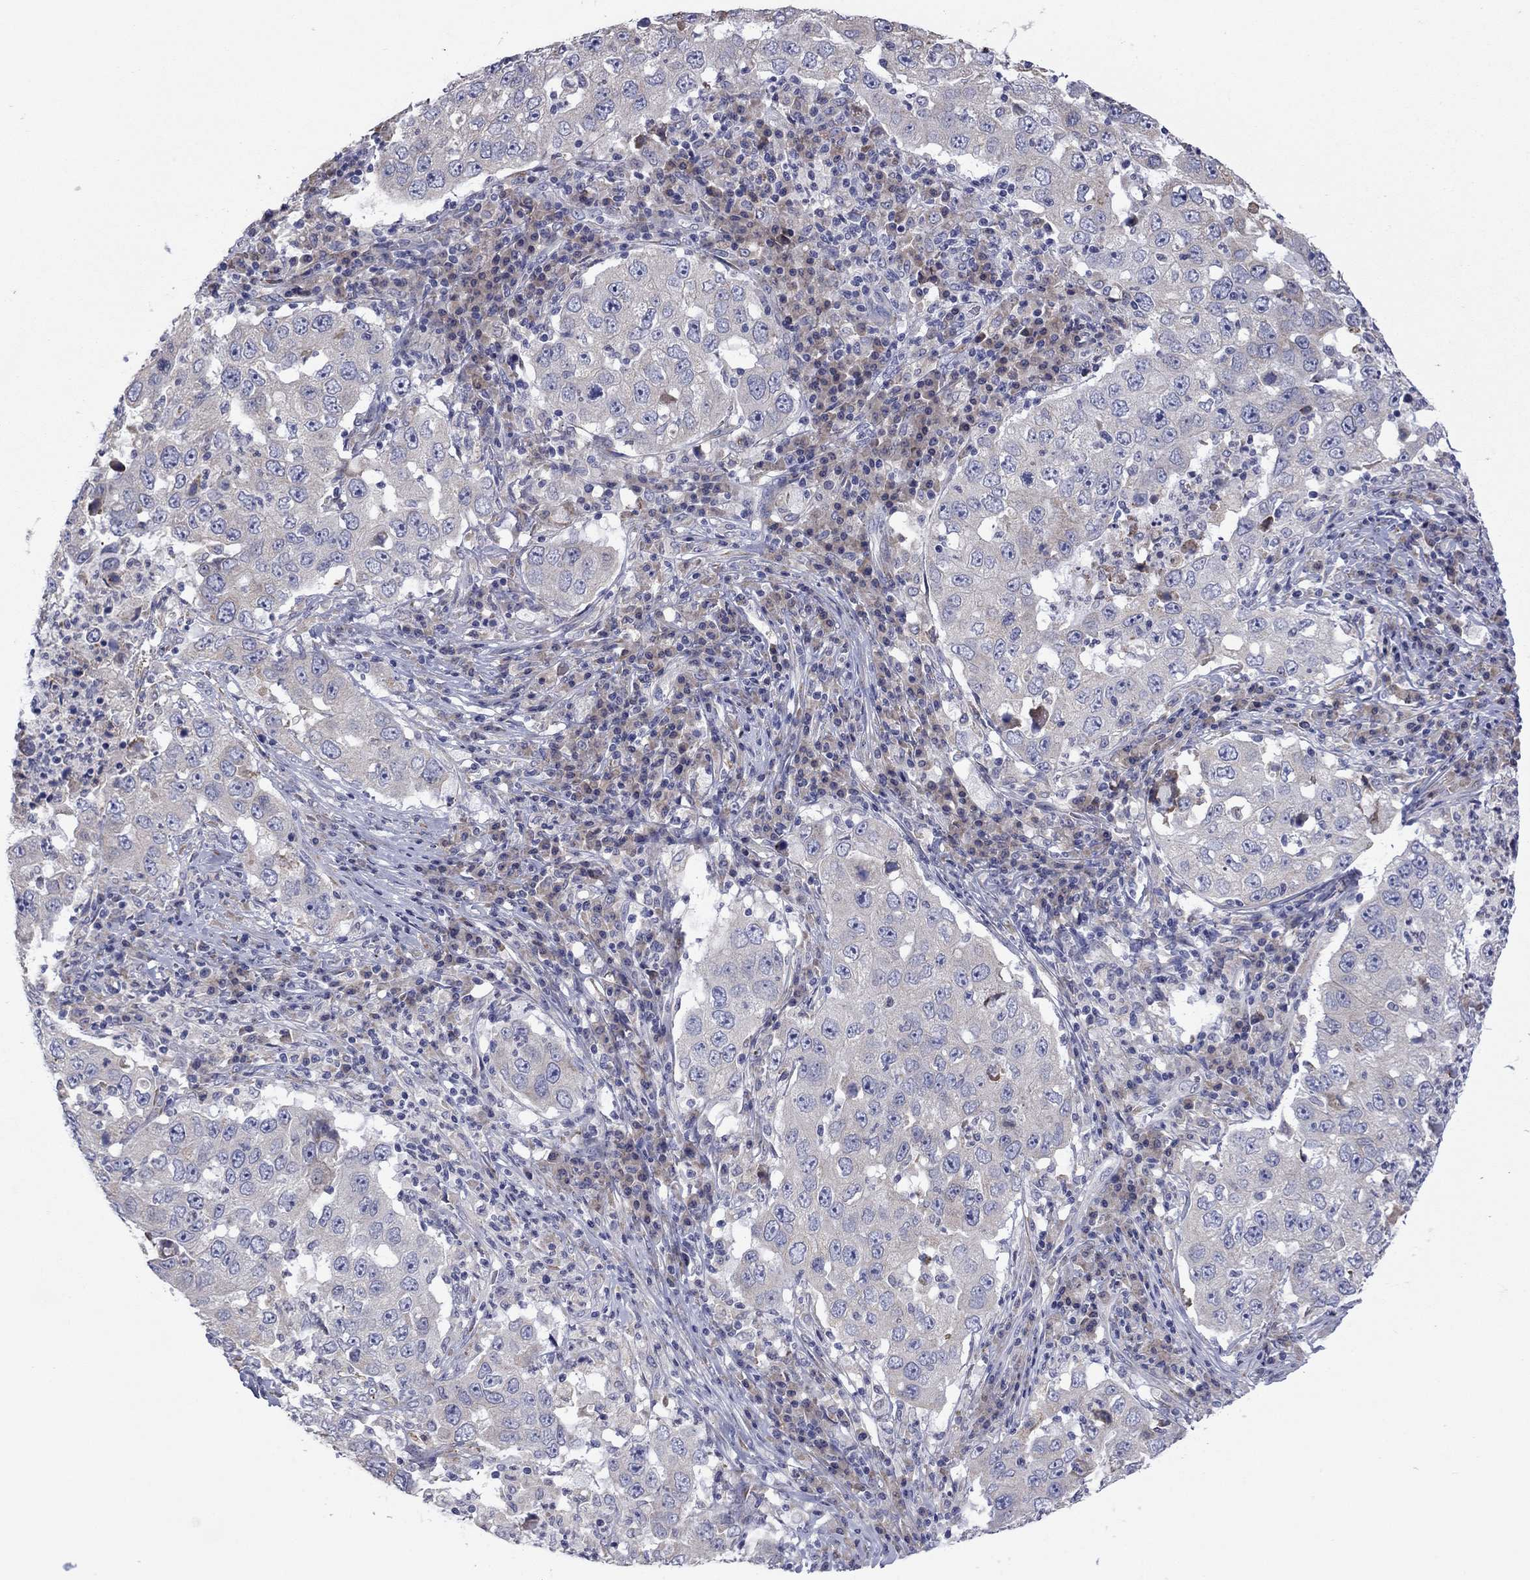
{"staining": {"intensity": "negative", "quantity": "none", "location": "none"}, "tissue": "lung cancer", "cell_type": "Tumor cells", "image_type": "cancer", "snomed": [{"axis": "morphology", "description": "Adenocarcinoma, NOS"}, {"axis": "topography", "description": "Lung"}], "caption": "DAB (3,3'-diaminobenzidine) immunohistochemical staining of human adenocarcinoma (lung) demonstrates no significant positivity in tumor cells.", "gene": "TMPRSS11A", "patient": {"sex": "male", "age": 73}}